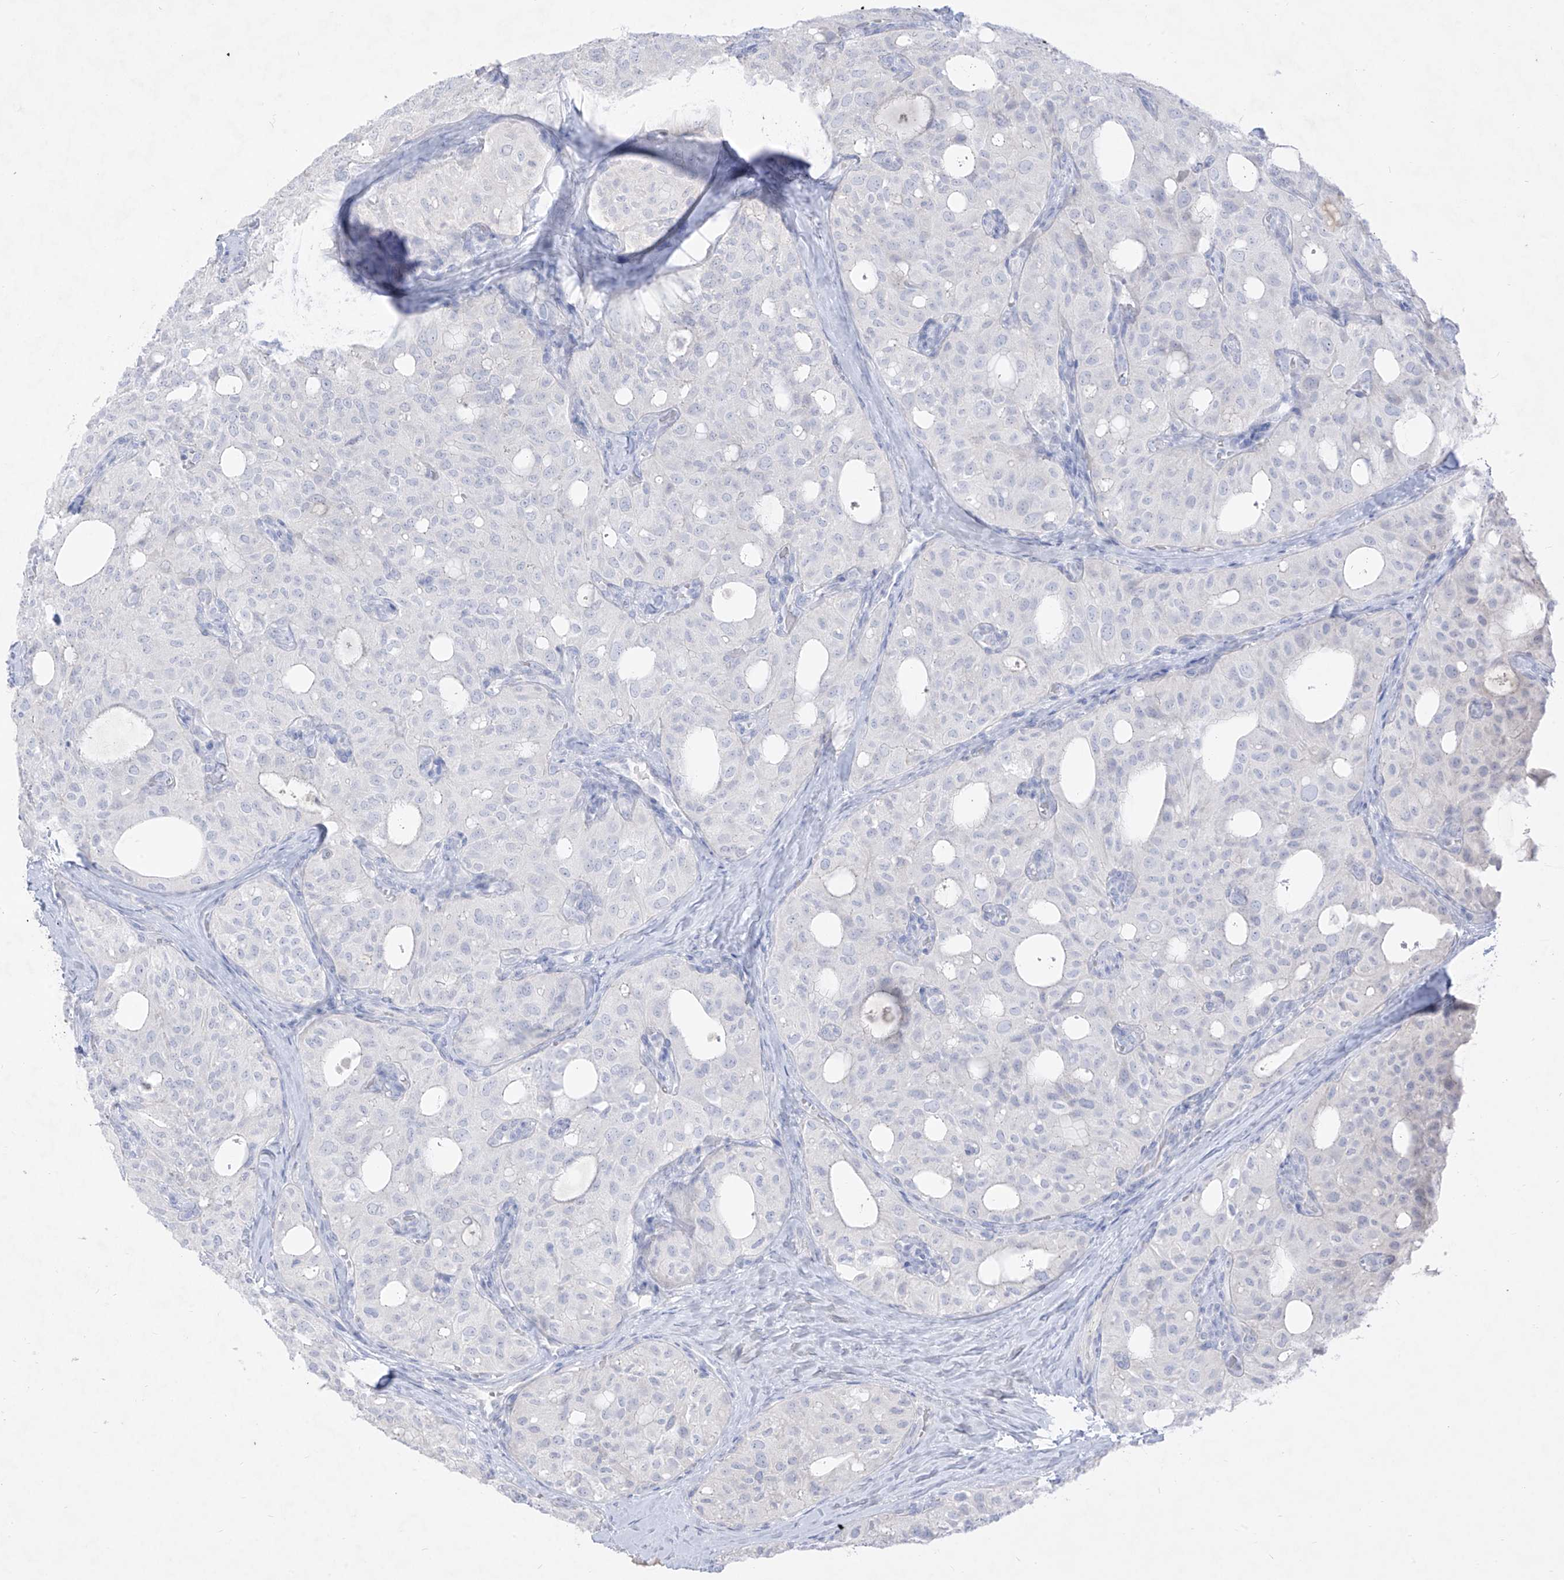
{"staining": {"intensity": "negative", "quantity": "none", "location": "none"}, "tissue": "thyroid cancer", "cell_type": "Tumor cells", "image_type": "cancer", "snomed": [{"axis": "morphology", "description": "Follicular adenoma carcinoma, NOS"}, {"axis": "topography", "description": "Thyroid gland"}], "caption": "IHC of thyroid cancer shows no staining in tumor cells. (DAB (3,3'-diaminobenzidine) immunohistochemistry (IHC) visualized using brightfield microscopy, high magnification).", "gene": "TGM4", "patient": {"sex": "male", "age": 75}}